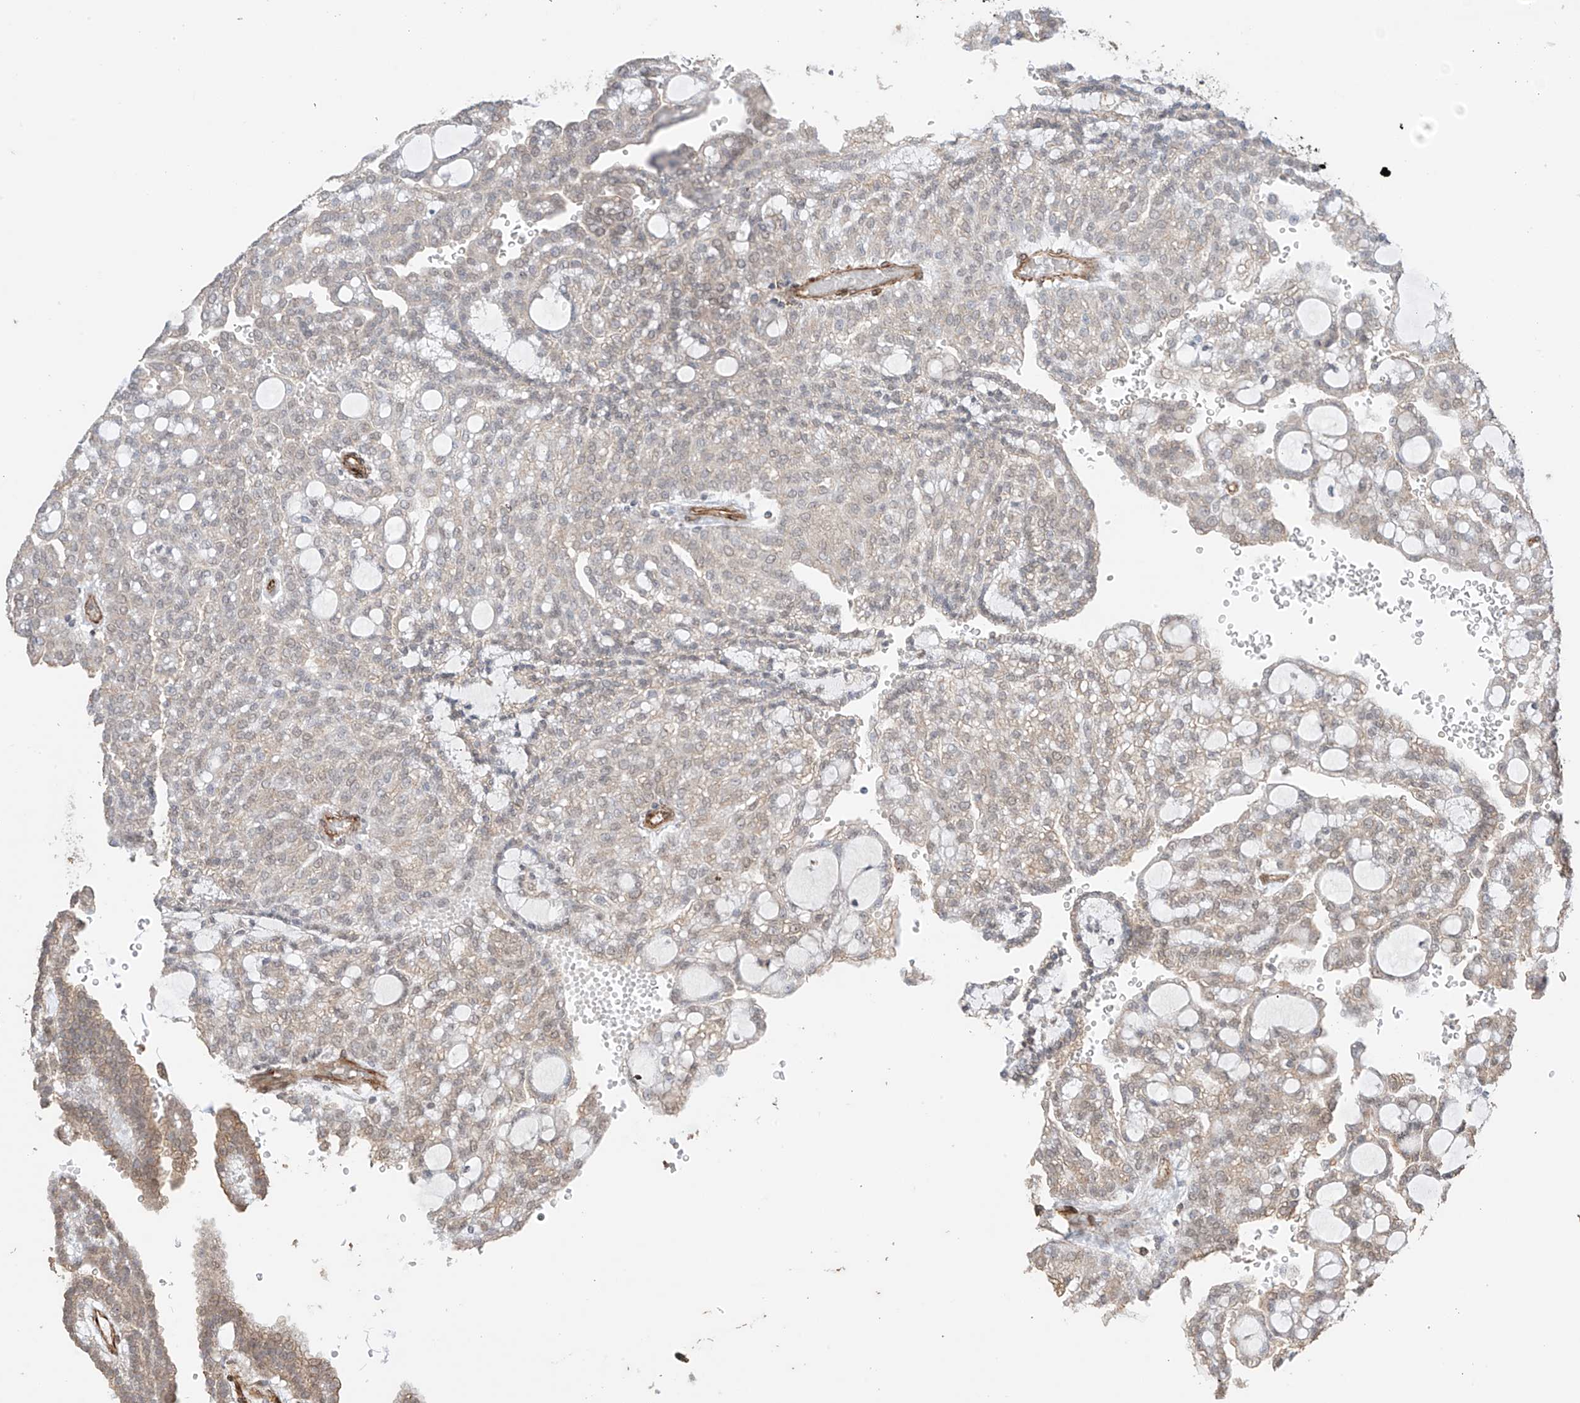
{"staining": {"intensity": "weak", "quantity": "25%-75%", "location": "cytoplasmic/membranous"}, "tissue": "renal cancer", "cell_type": "Tumor cells", "image_type": "cancer", "snomed": [{"axis": "morphology", "description": "Adenocarcinoma, NOS"}, {"axis": "topography", "description": "Kidney"}], "caption": "The immunohistochemical stain shows weak cytoplasmic/membranous expression in tumor cells of renal cancer (adenocarcinoma) tissue.", "gene": "TTLL5", "patient": {"sex": "male", "age": 63}}